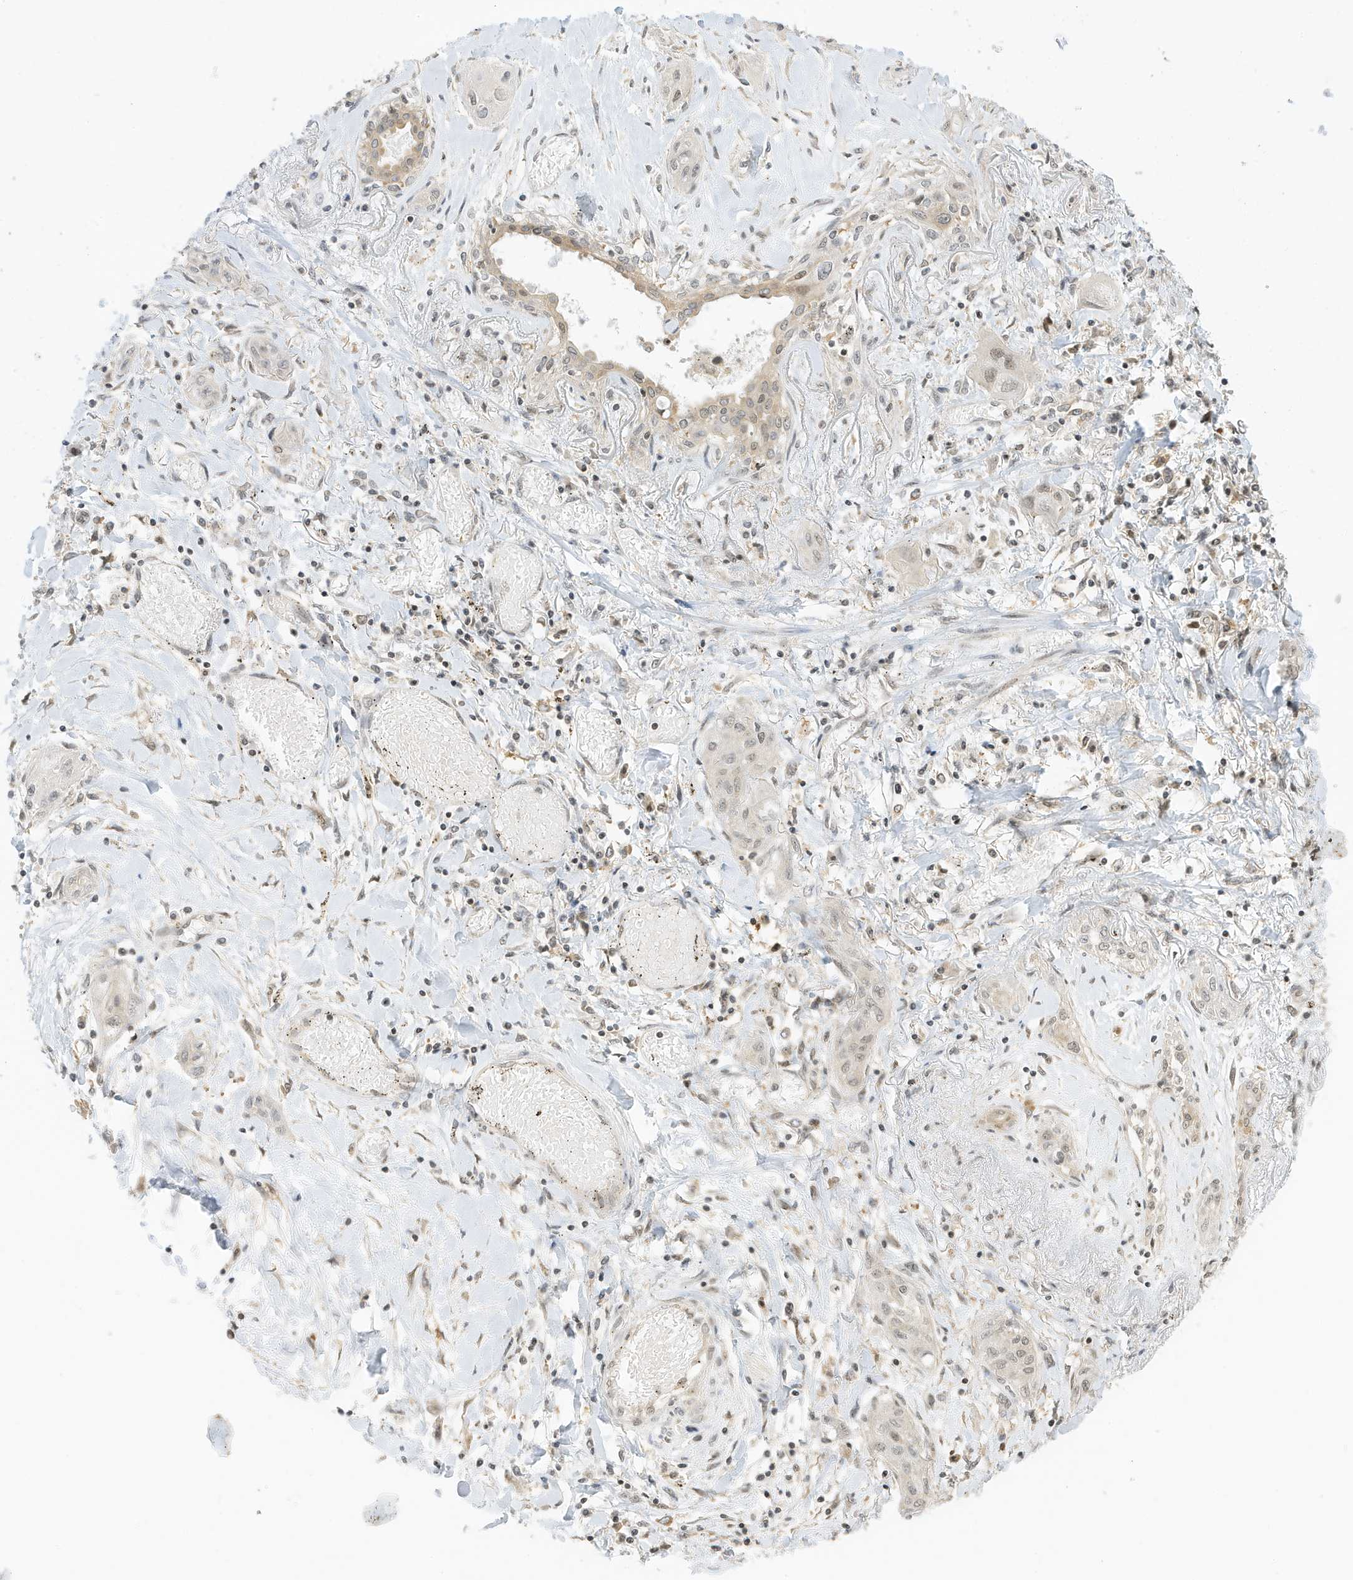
{"staining": {"intensity": "weak", "quantity": ">75%", "location": "nuclear"}, "tissue": "lung cancer", "cell_type": "Tumor cells", "image_type": "cancer", "snomed": [{"axis": "morphology", "description": "Squamous cell carcinoma, NOS"}, {"axis": "topography", "description": "Lung"}], "caption": "Immunohistochemistry (DAB) staining of human lung squamous cell carcinoma exhibits weak nuclear protein staining in approximately >75% of tumor cells.", "gene": "TAB3", "patient": {"sex": "female", "age": 47}}